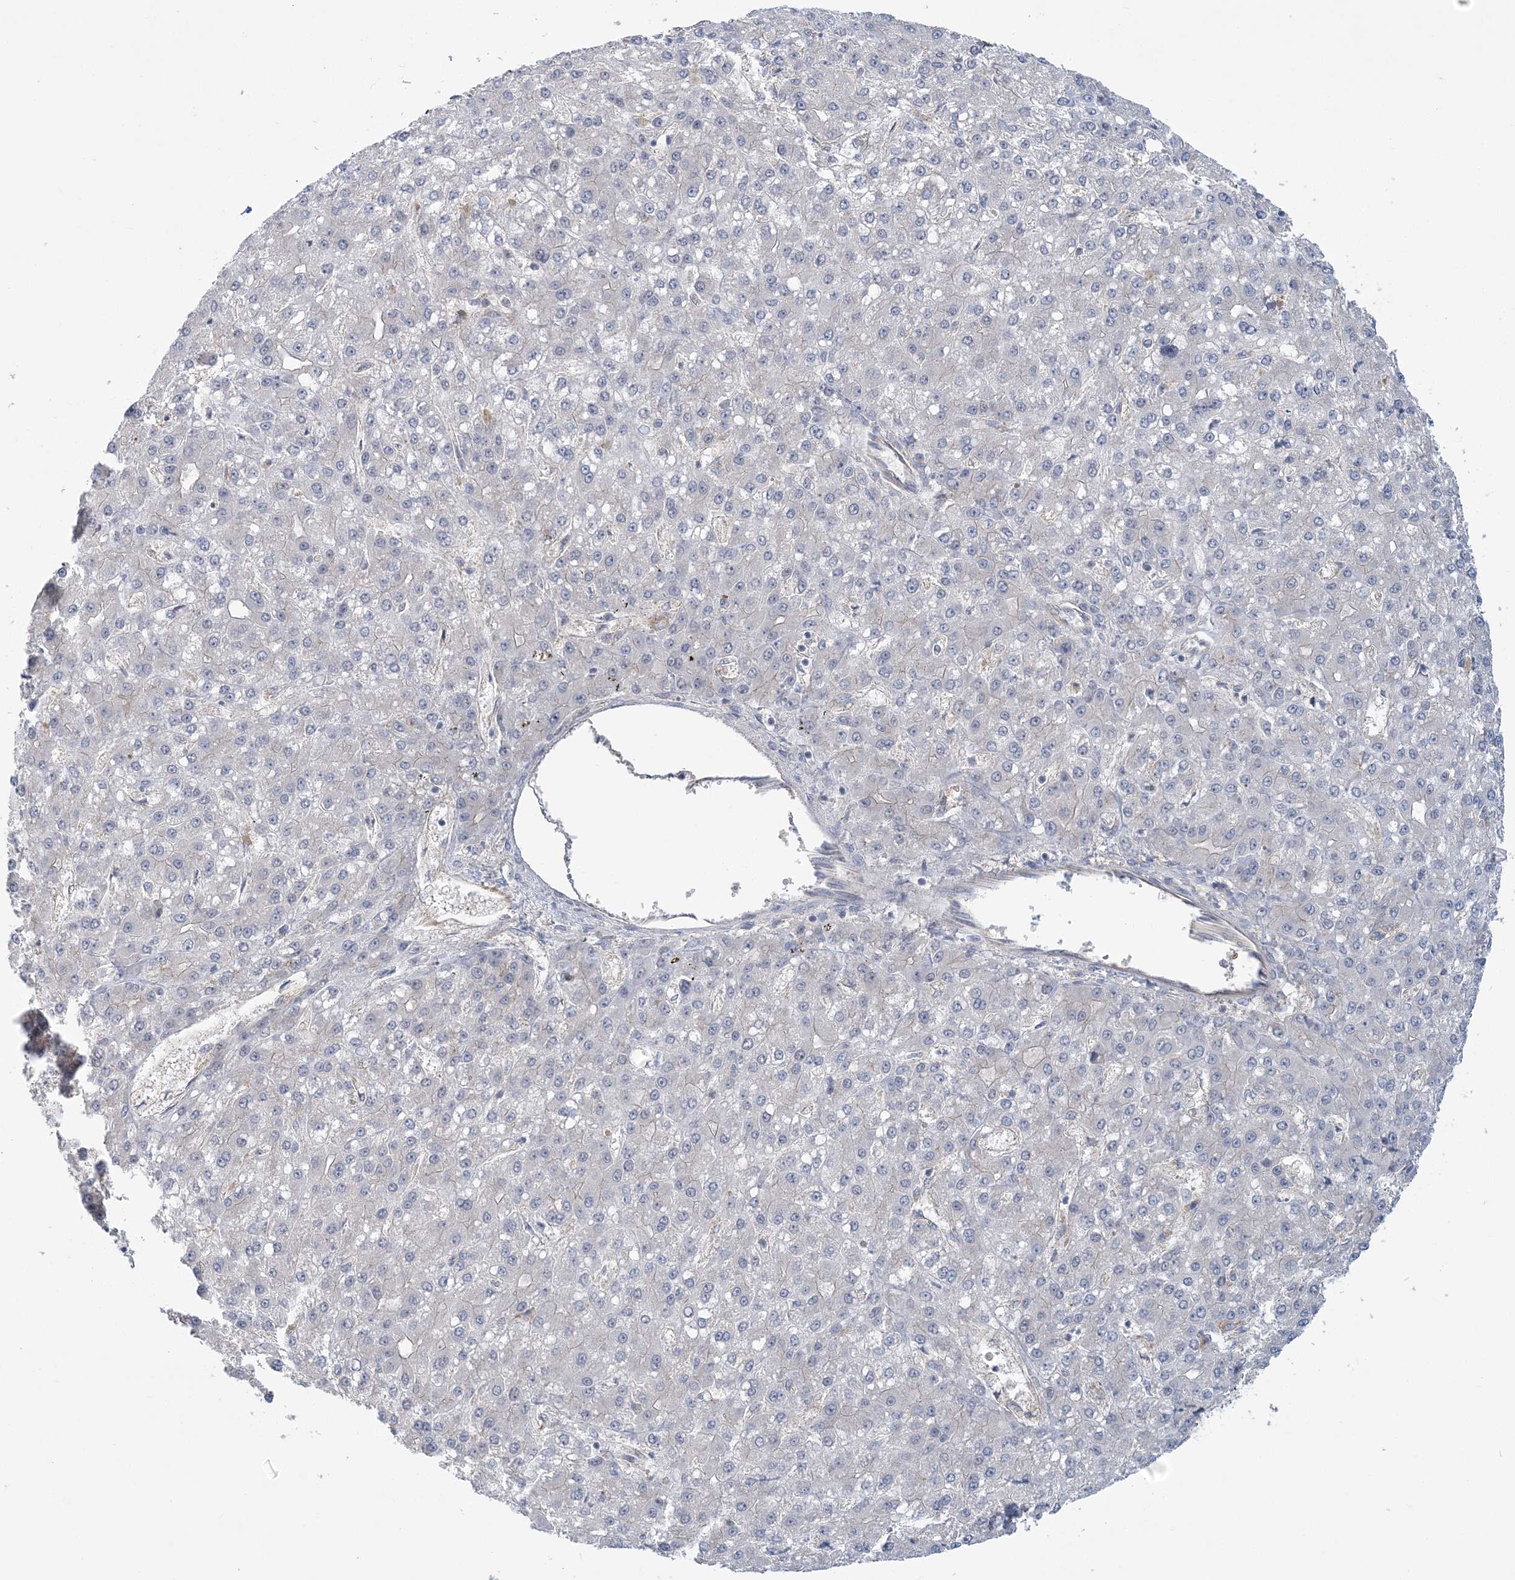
{"staining": {"intensity": "negative", "quantity": "none", "location": "none"}, "tissue": "liver cancer", "cell_type": "Tumor cells", "image_type": "cancer", "snomed": [{"axis": "morphology", "description": "Carcinoma, Hepatocellular, NOS"}, {"axis": "topography", "description": "Liver"}], "caption": "There is no significant staining in tumor cells of liver hepatocellular carcinoma.", "gene": "RAI14", "patient": {"sex": "male", "age": 67}}